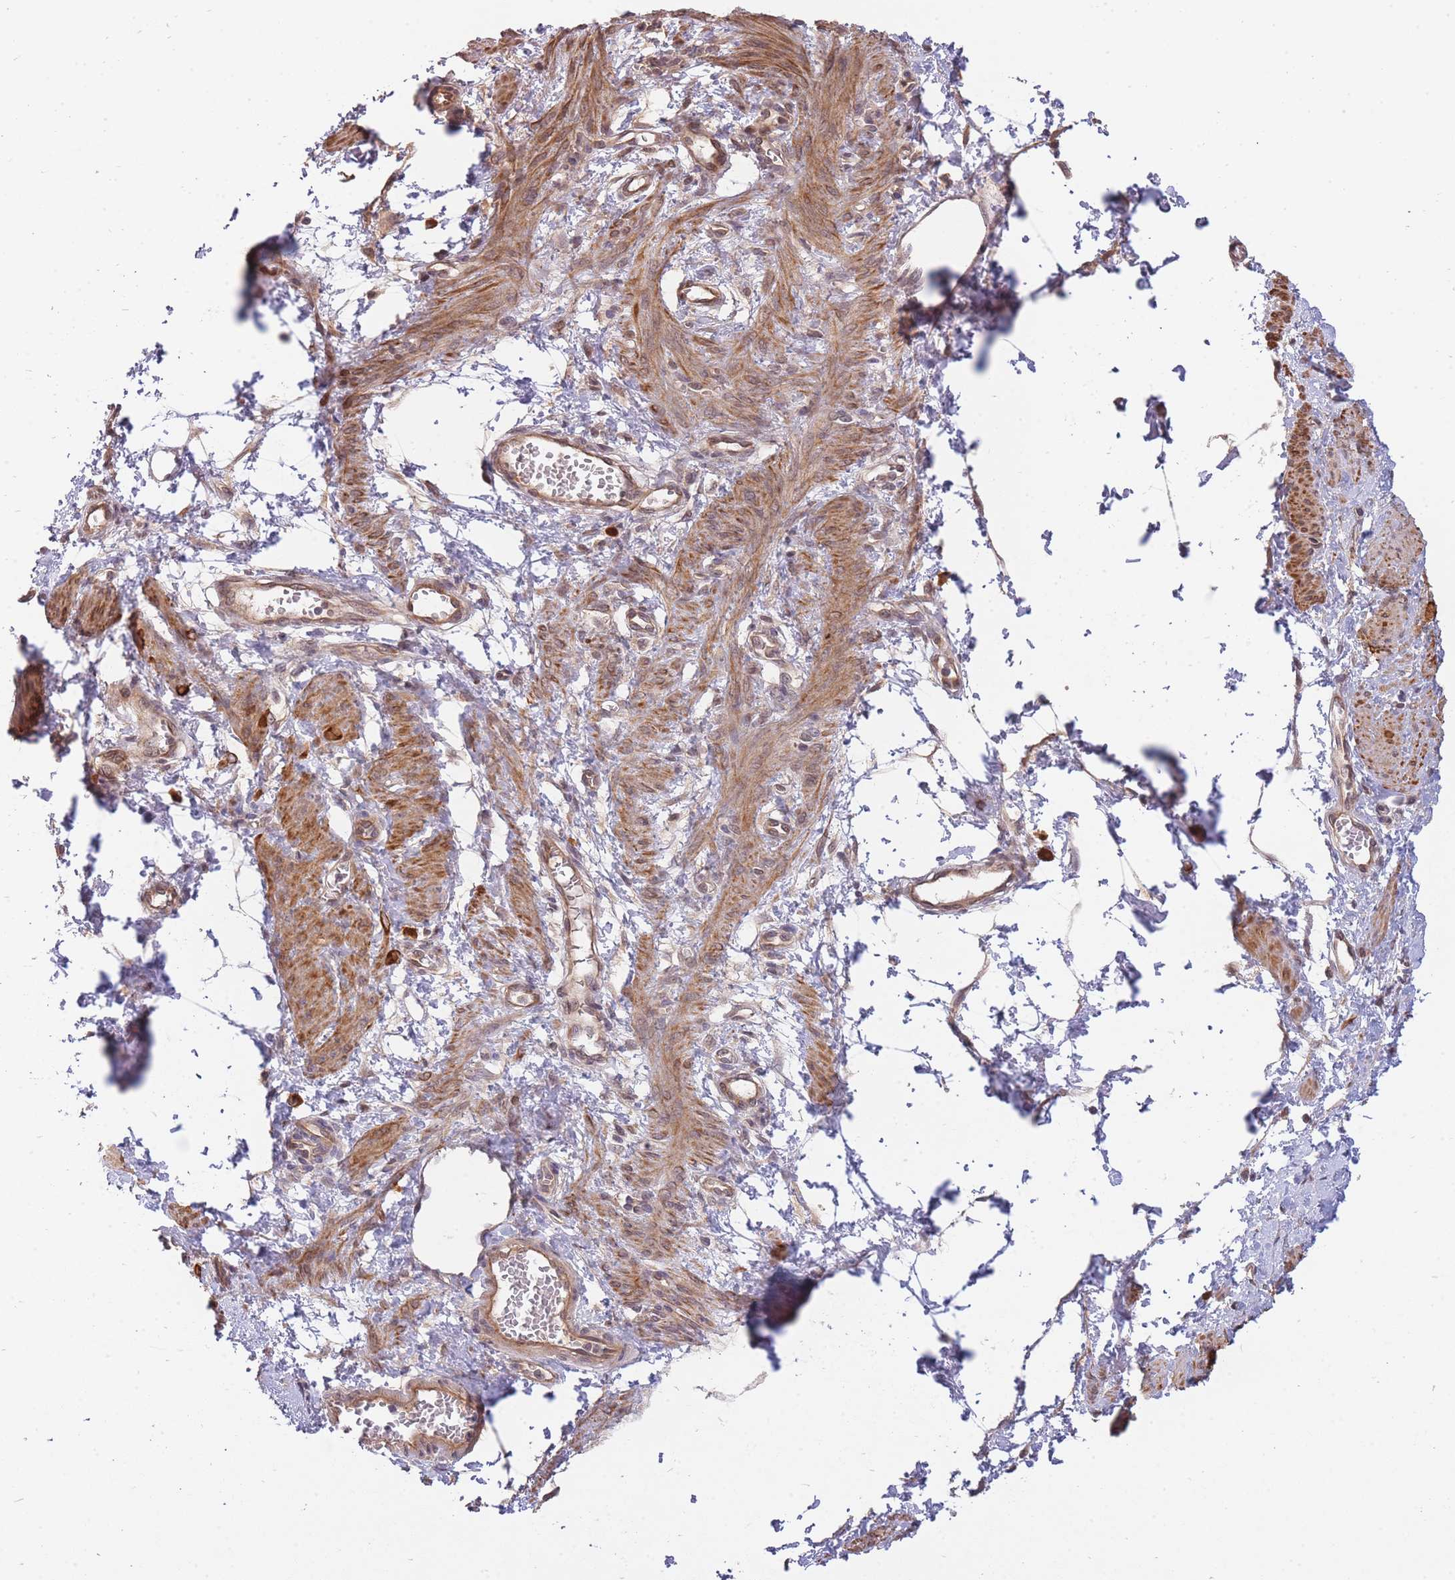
{"staining": {"intensity": "moderate", "quantity": "25%-75%", "location": "cytoplasmic/membranous,nuclear"}, "tissue": "smooth muscle", "cell_type": "Smooth muscle cells", "image_type": "normal", "snomed": [{"axis": "morphology", "description": "Normal tissue, NOS"}, {"axis": "topography", "description": "Smooth muscle"}, {"axis": "topography", "description": "Uterus"}], "caption": "A micrograph showing moderate cytoplasmic/membranous,nuclear staining in approximately 25%-75% of smooth muscle cells in normal smooth muscle, as visualized by brown immunohistochemical staining.", "gene": "SMC6", "patient": {"sex": "female", "age": 39}}